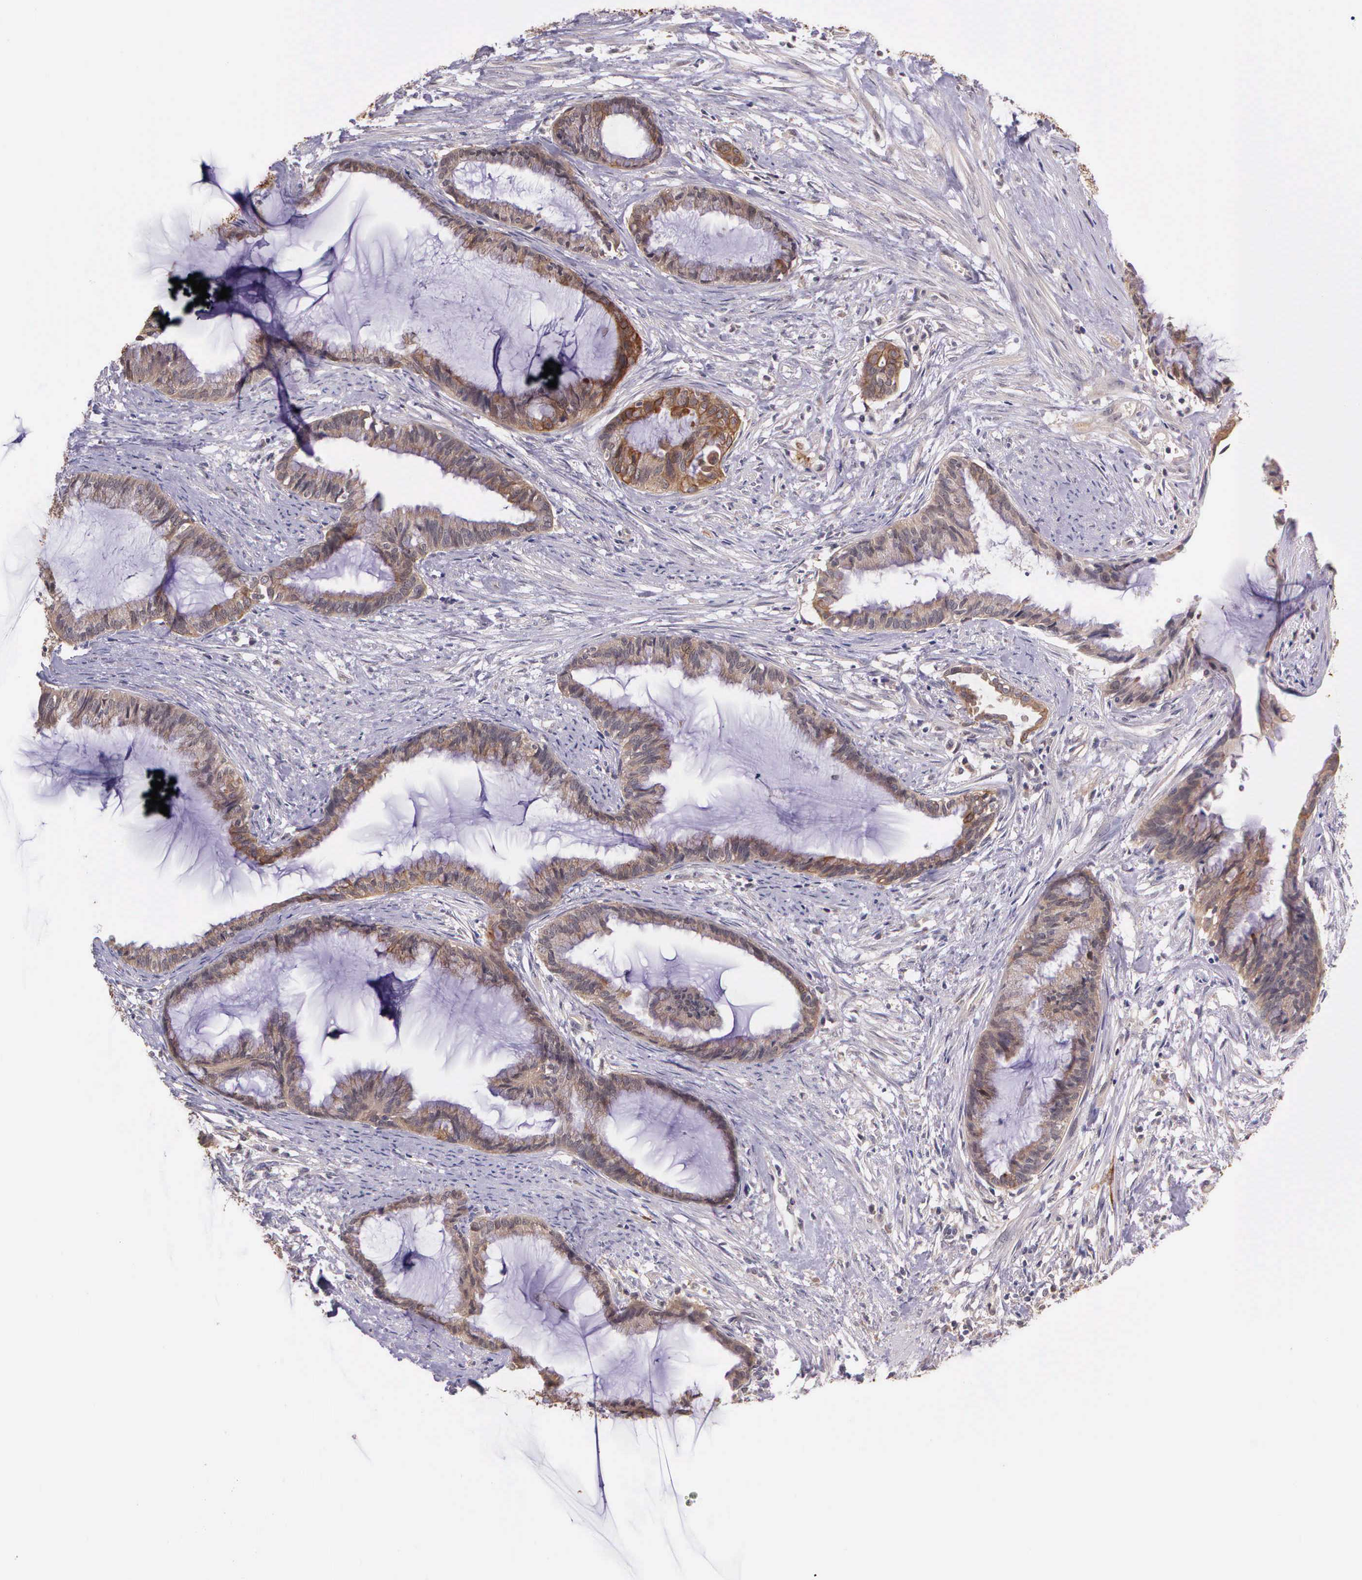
{"staining": {"intensity": "weak", "quantity": ">75%", "location": "cytoplasmic/membranous"}, "tissue": "endometrial cancer", "cell_type": "Tumor cells", "image_type": "cancer", "snomed": [{"axis": "morphology", "description": "Adenocarcinoma, NOS"}, {"axis": "topography", "description": "Endometrium"}], "caption": "Human endometrial cancer (adenocarcinoma) stained for a protein (brown) shows weak cytoplasmic/membranous positive expression in approximately >75% of tumor cells.", "gene": "IGBP1", "patient": {"sex": "female", "age": 86}}